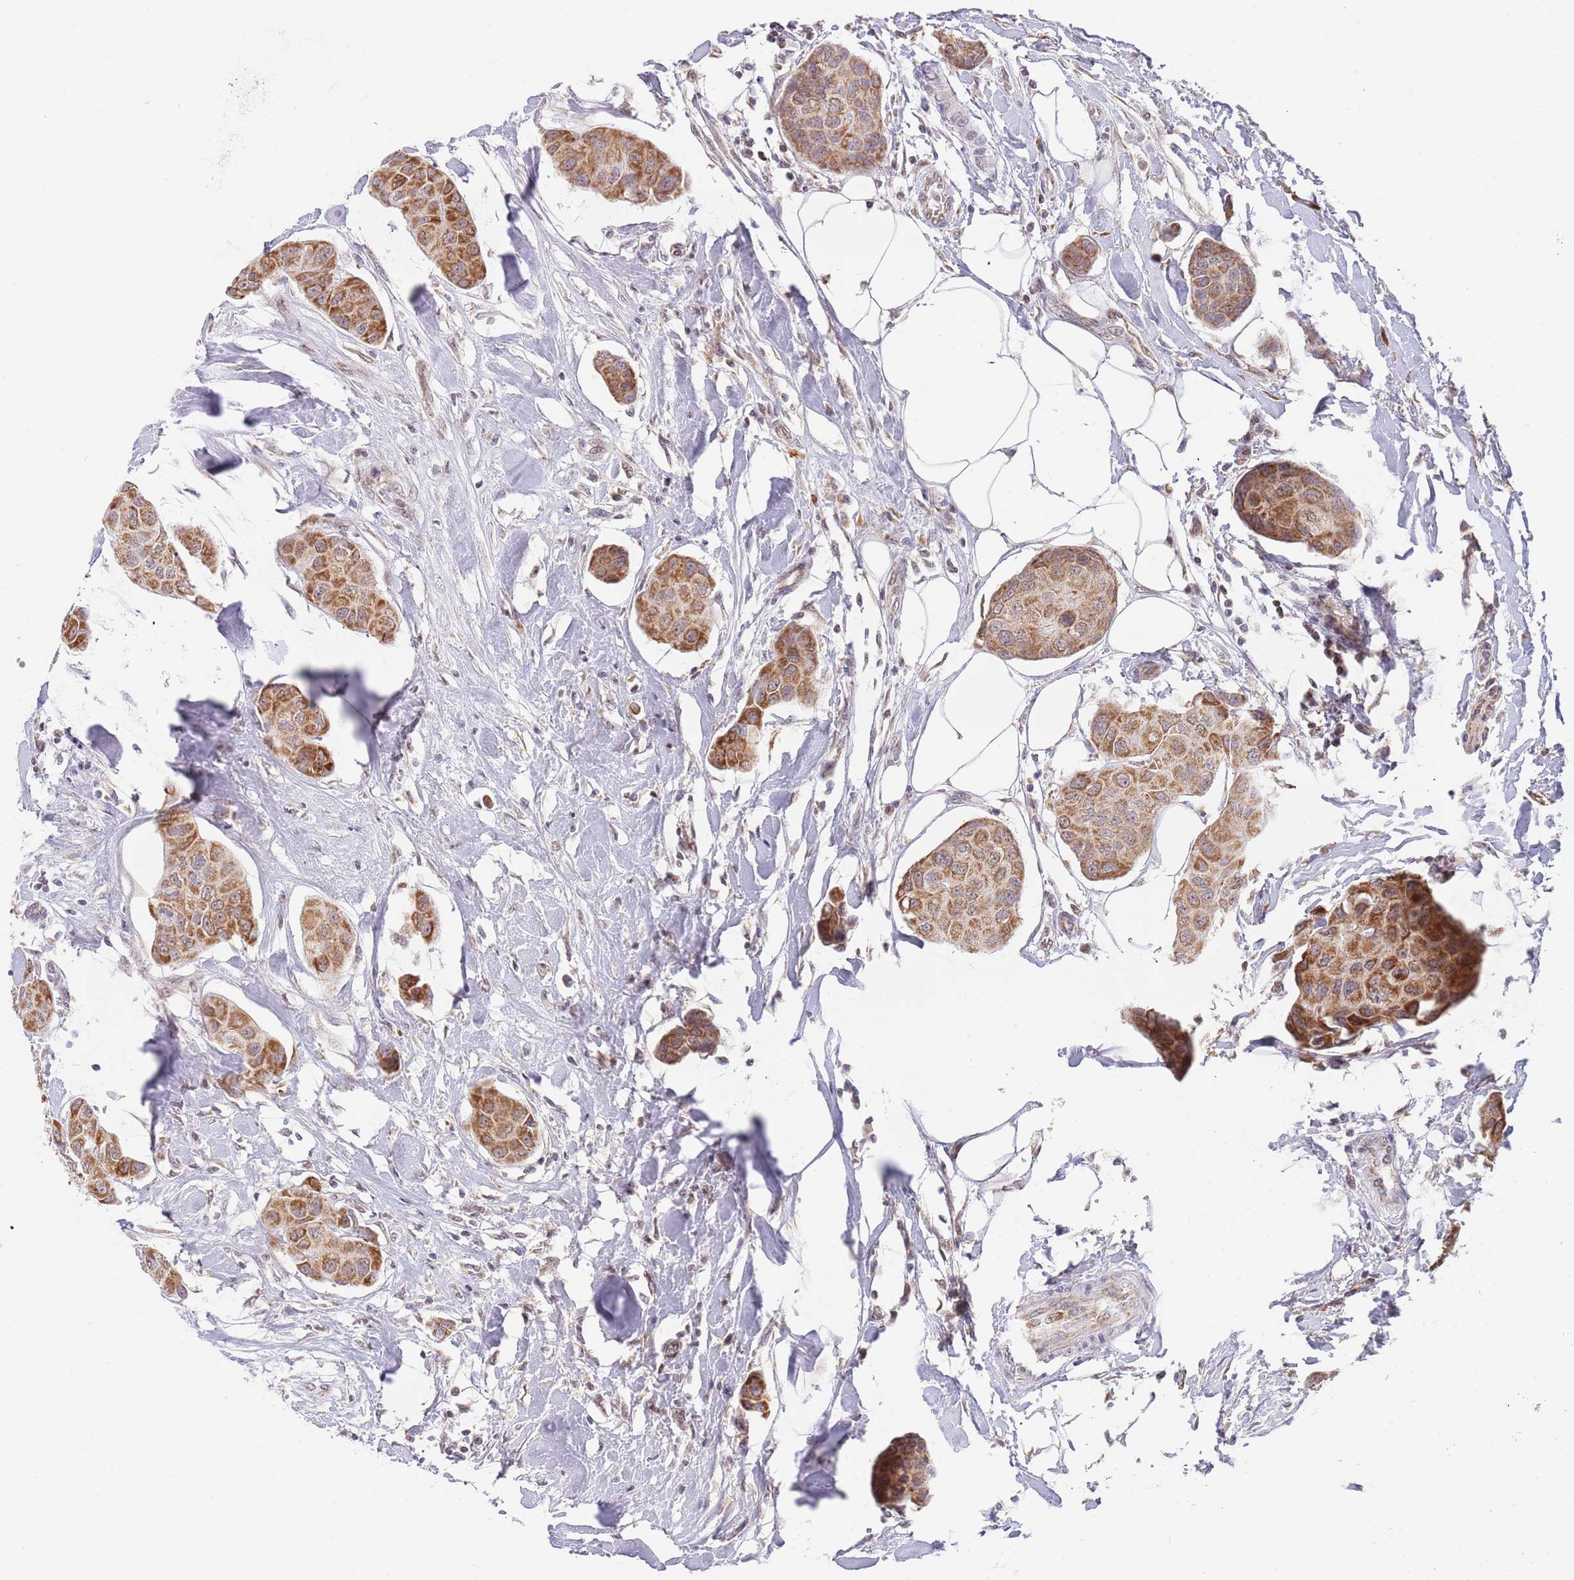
{"staining": {"intensity": "strong", "quantity": ">75%", "location": "cytoplasmic/membranous"}, "tissue": "breast cancer", "cell_type": "Tumor cells", "image_type": "cancer", "snomed": [{"axis": "morphology", "description": "Duct carcinoma"}, {"axis": "topography", "description": "Breast"}, {"axis": "topography", "description": "Lymph node"}], "caption": "Approximately >75% of tumor cells in breast cancer reveal strong cytoplasmic/membranous protein positivity as visualized by brown immunohistochemical staining.", "gene": "TIMM13", "patient": {"sex": "female", "age": 80}}